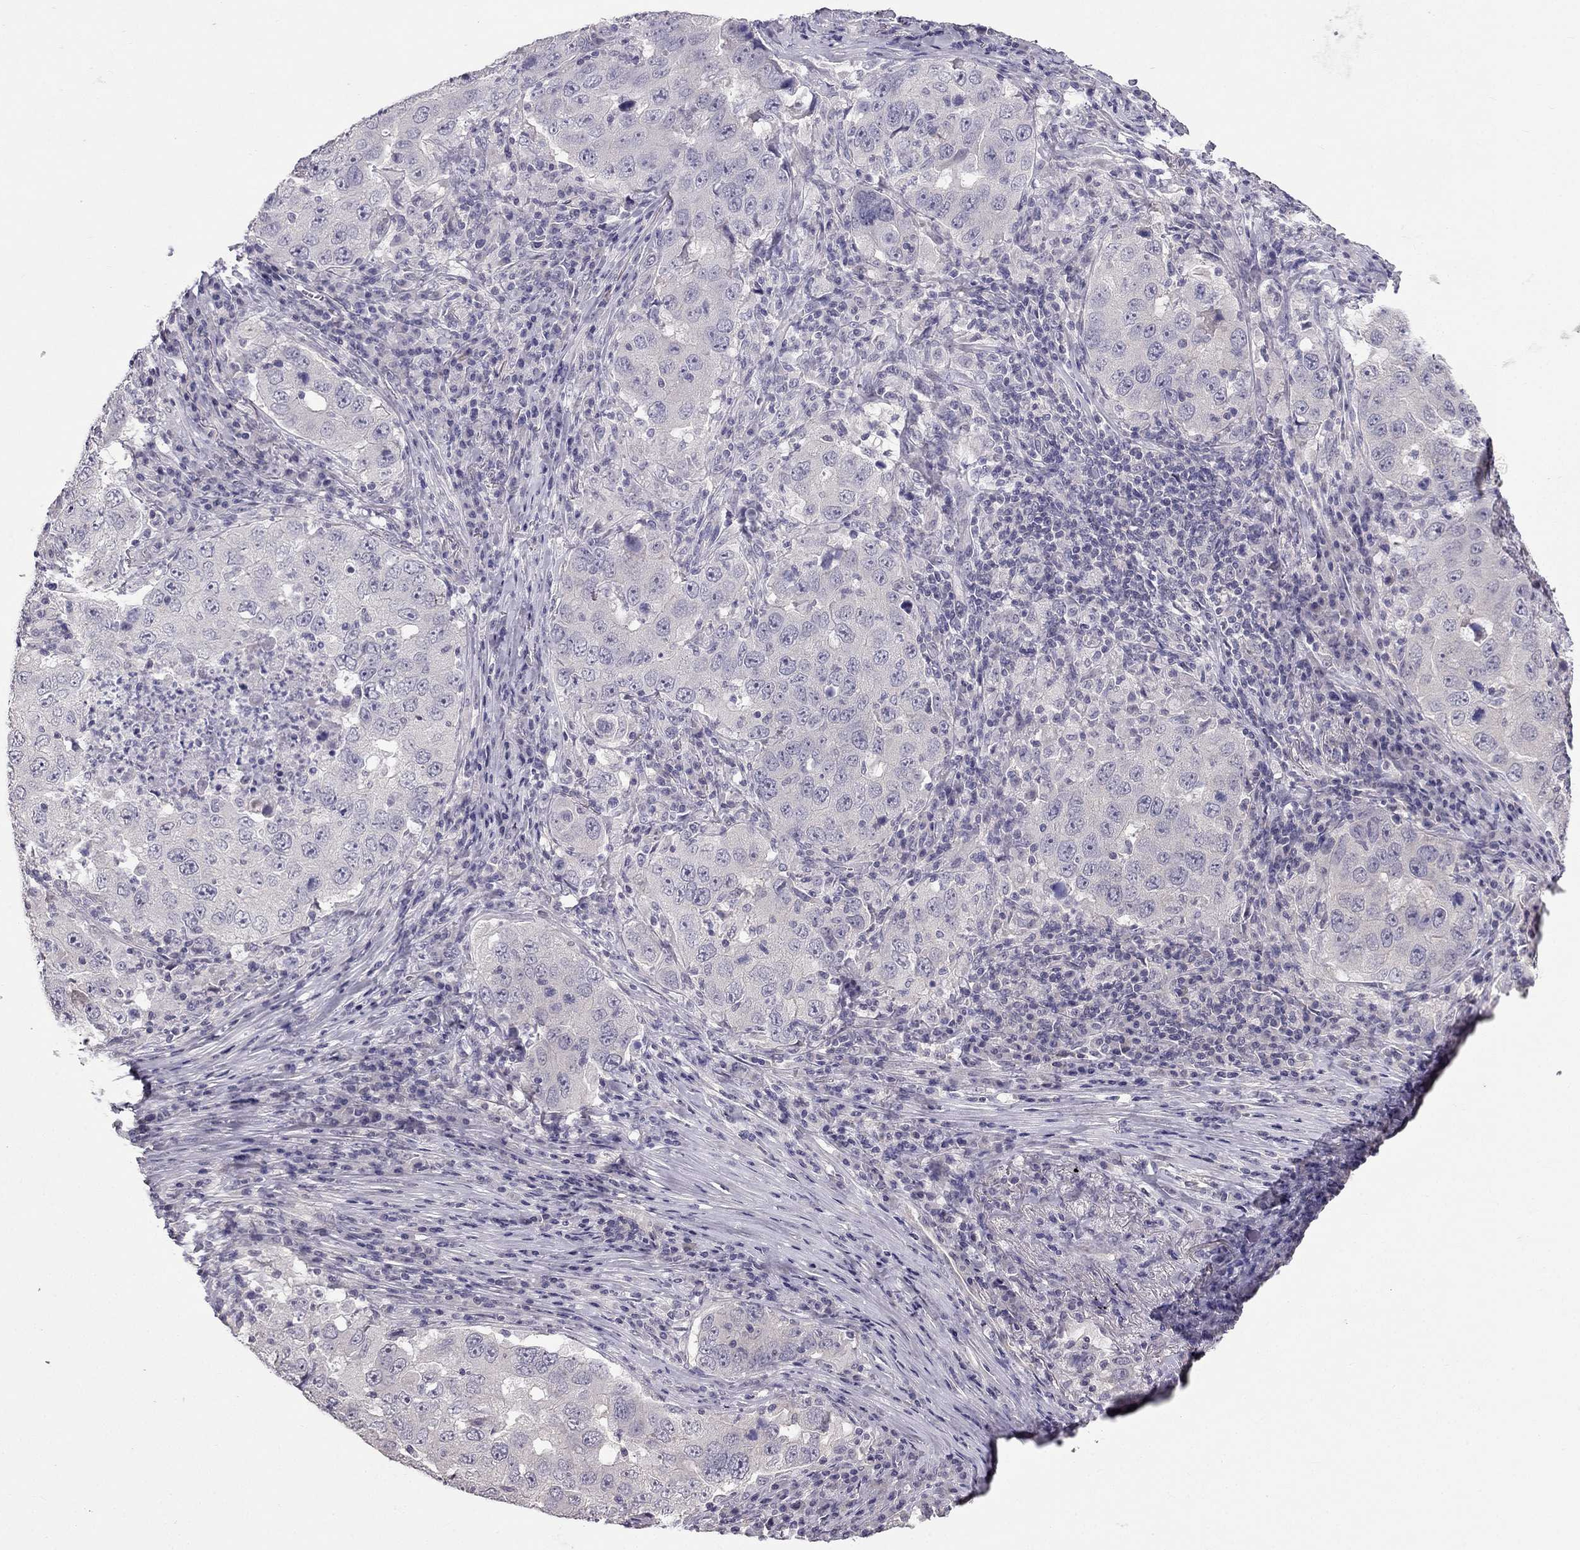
{"staining": {"intensity": "negative", "quantity": "none", "location": "none"}, "tissue": "lung cancer", "cell_type": "Tumor cells", "image_type": "cancer", "snomed": [{"axis": "morphology", "description": "Adenocarcinoma, NOS"}, {"axis": "topography", "description": "Lung"}], "caption": "Lung adenocarcinoma was stained to show a protein in brown. There is no significant expression in tumor cells. (DAB (3,3'-diaminobenzidine) immunohistochemistry, high magnification).", "gene": "HSFX1", "patient": {"sex": "male", "age": 73}}